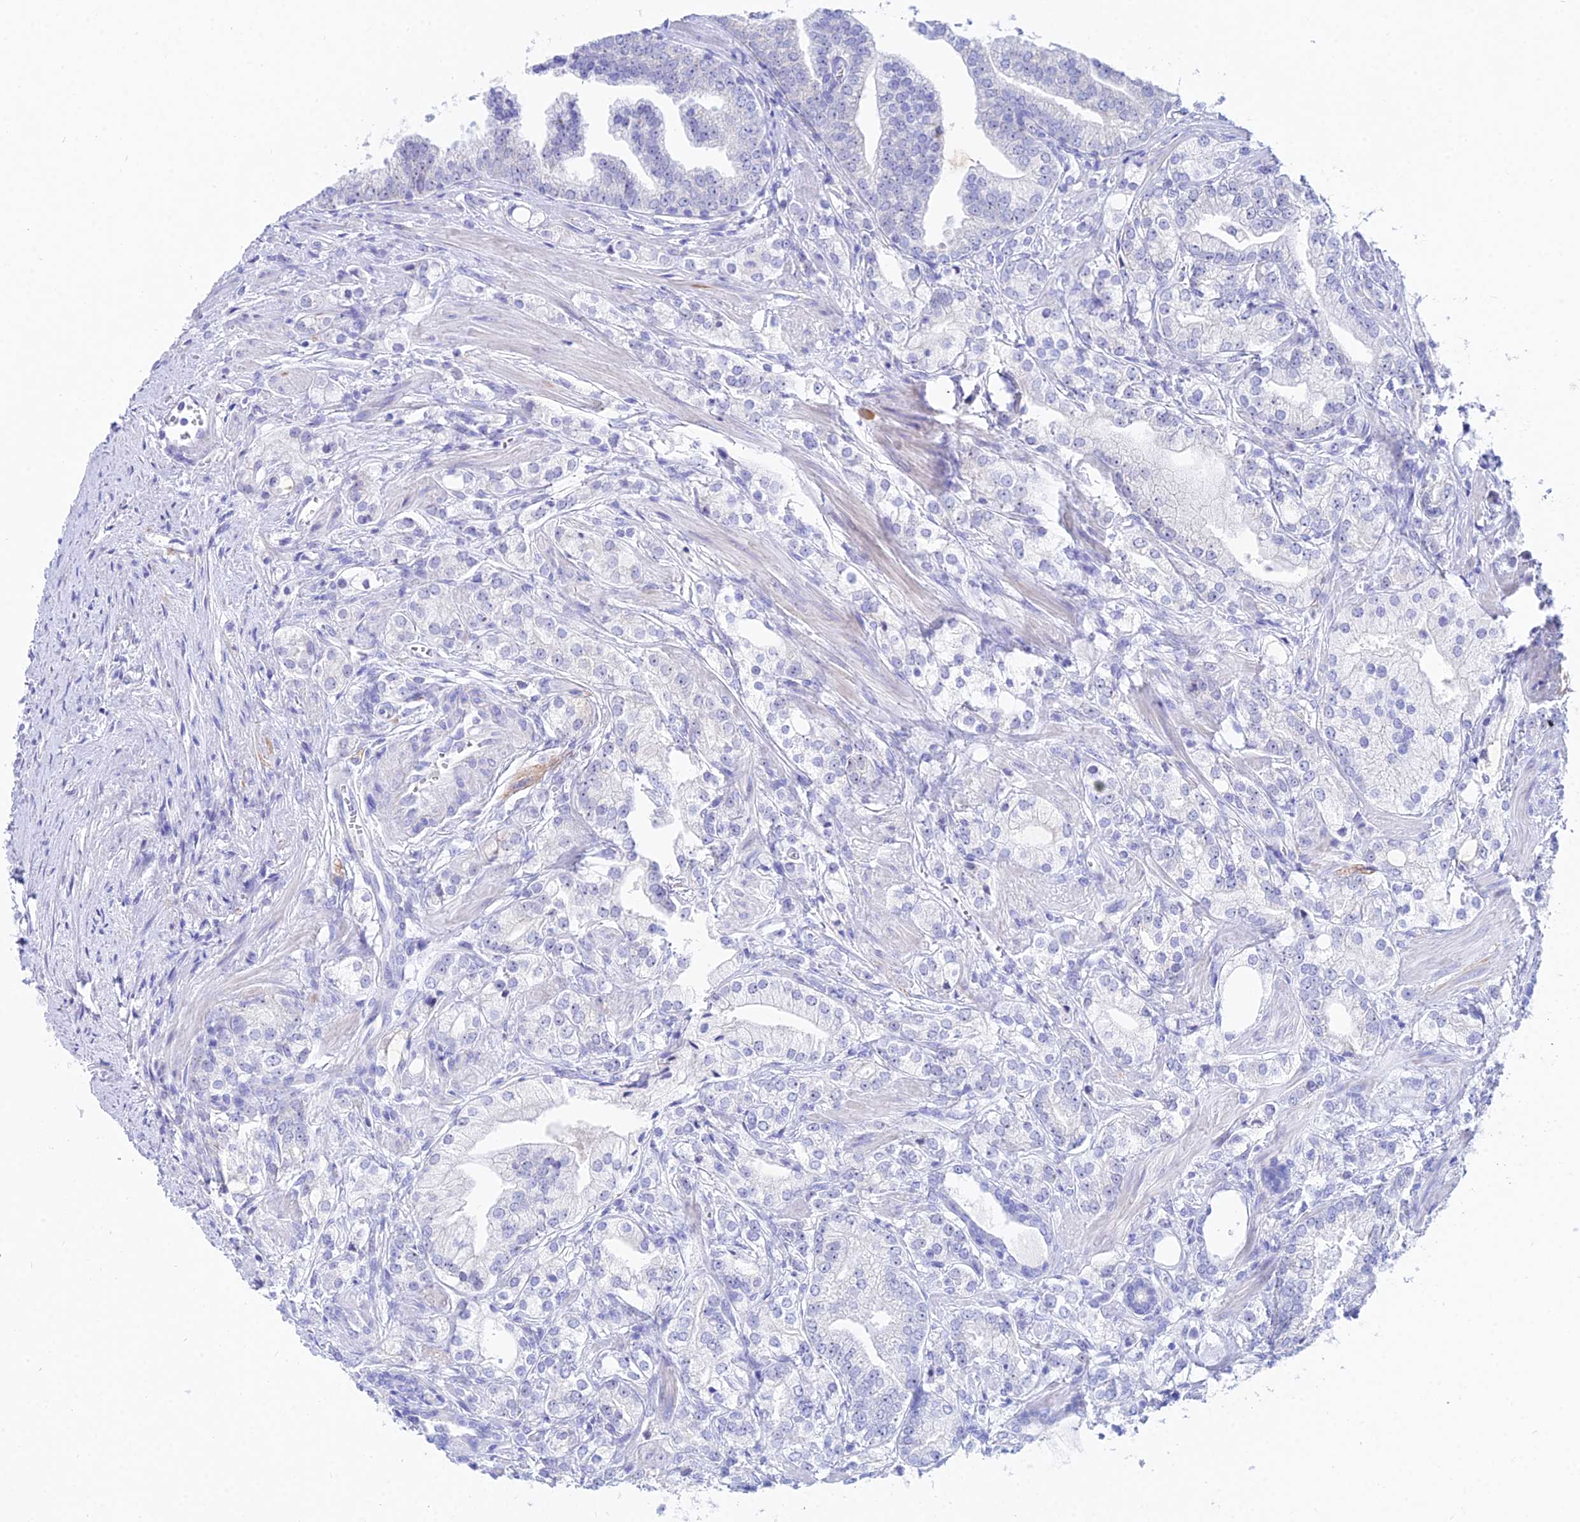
{"staining": {"intensity": "negative", "quantity": "none", "location": "none"}, "tissue": "prostate cancer", "cell_type": "Tumor cells", "image_type": "cancer", "snomed": [{"axis": "morphology", "description": "Adenocarcinoma, High grade"}, {"axis": "topography", "description": "Prostate"}], "caption": "Human prostate cancer stained for a protein using IHC shows no expression in tumor cells.", "gene": "CEP41", "patient": {"sex": "male", "age": 50}}